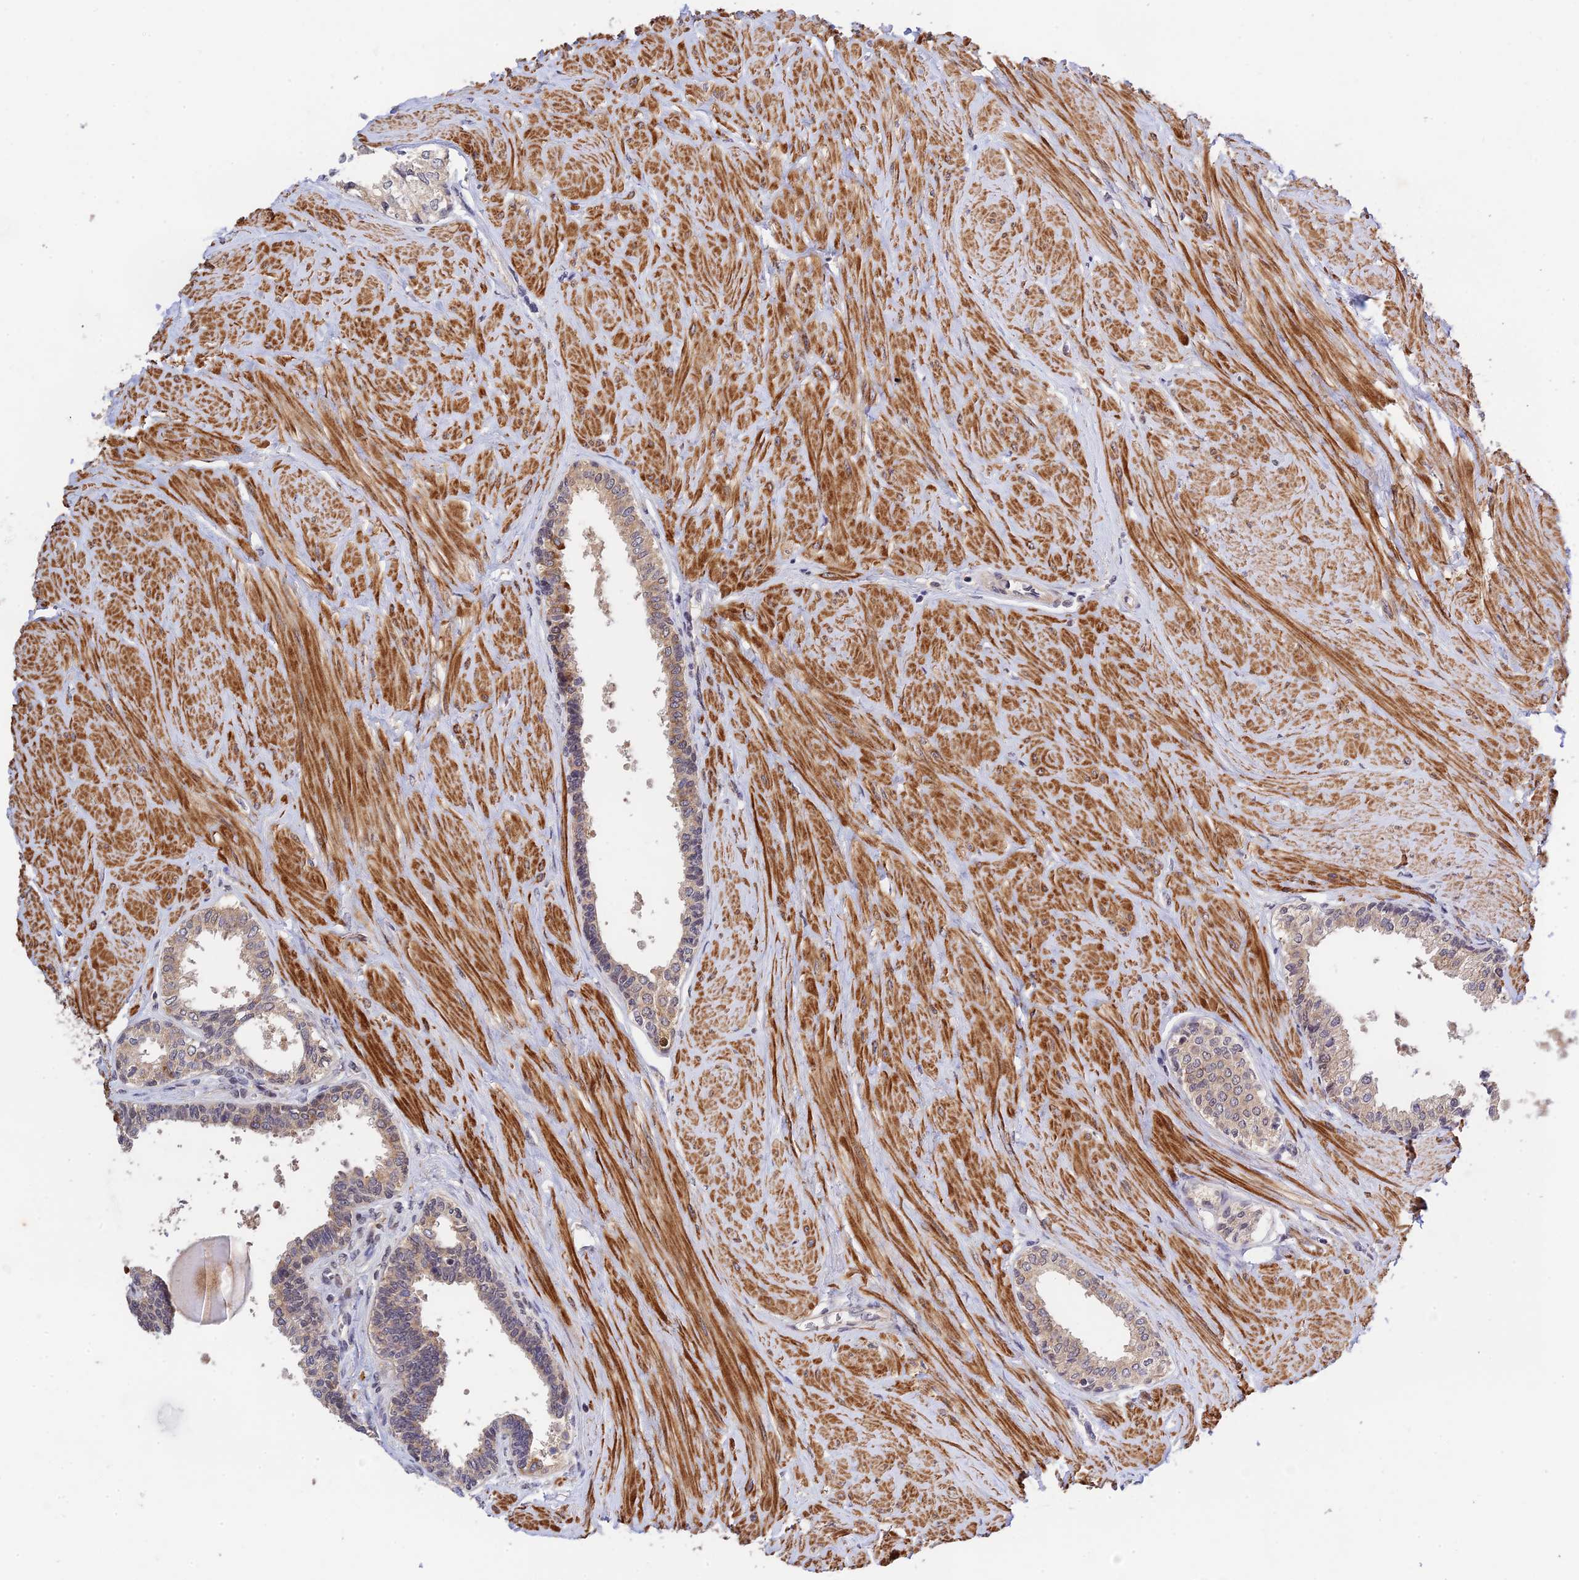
{"staining": {"intensity": "weak", "quantity": ">75%", "location": "cytoplasmic/membranous"}, "tissue": "prostate", "cell_type": "Glandular cells", "image_type": "normal", "snomed": [{"axis": "morphology", "description": "Normal tissue, NOS"}, {"axis": "topography", "description": "Prostate"}], "caption": "Benign prostate exhibits weak cytoplasmic/membranous positivity in approximately >75% of glandular cells, visualized by immunohistochemistry.", "gene": "CWH43", "patient": {"sex": "male", "age": 48}}